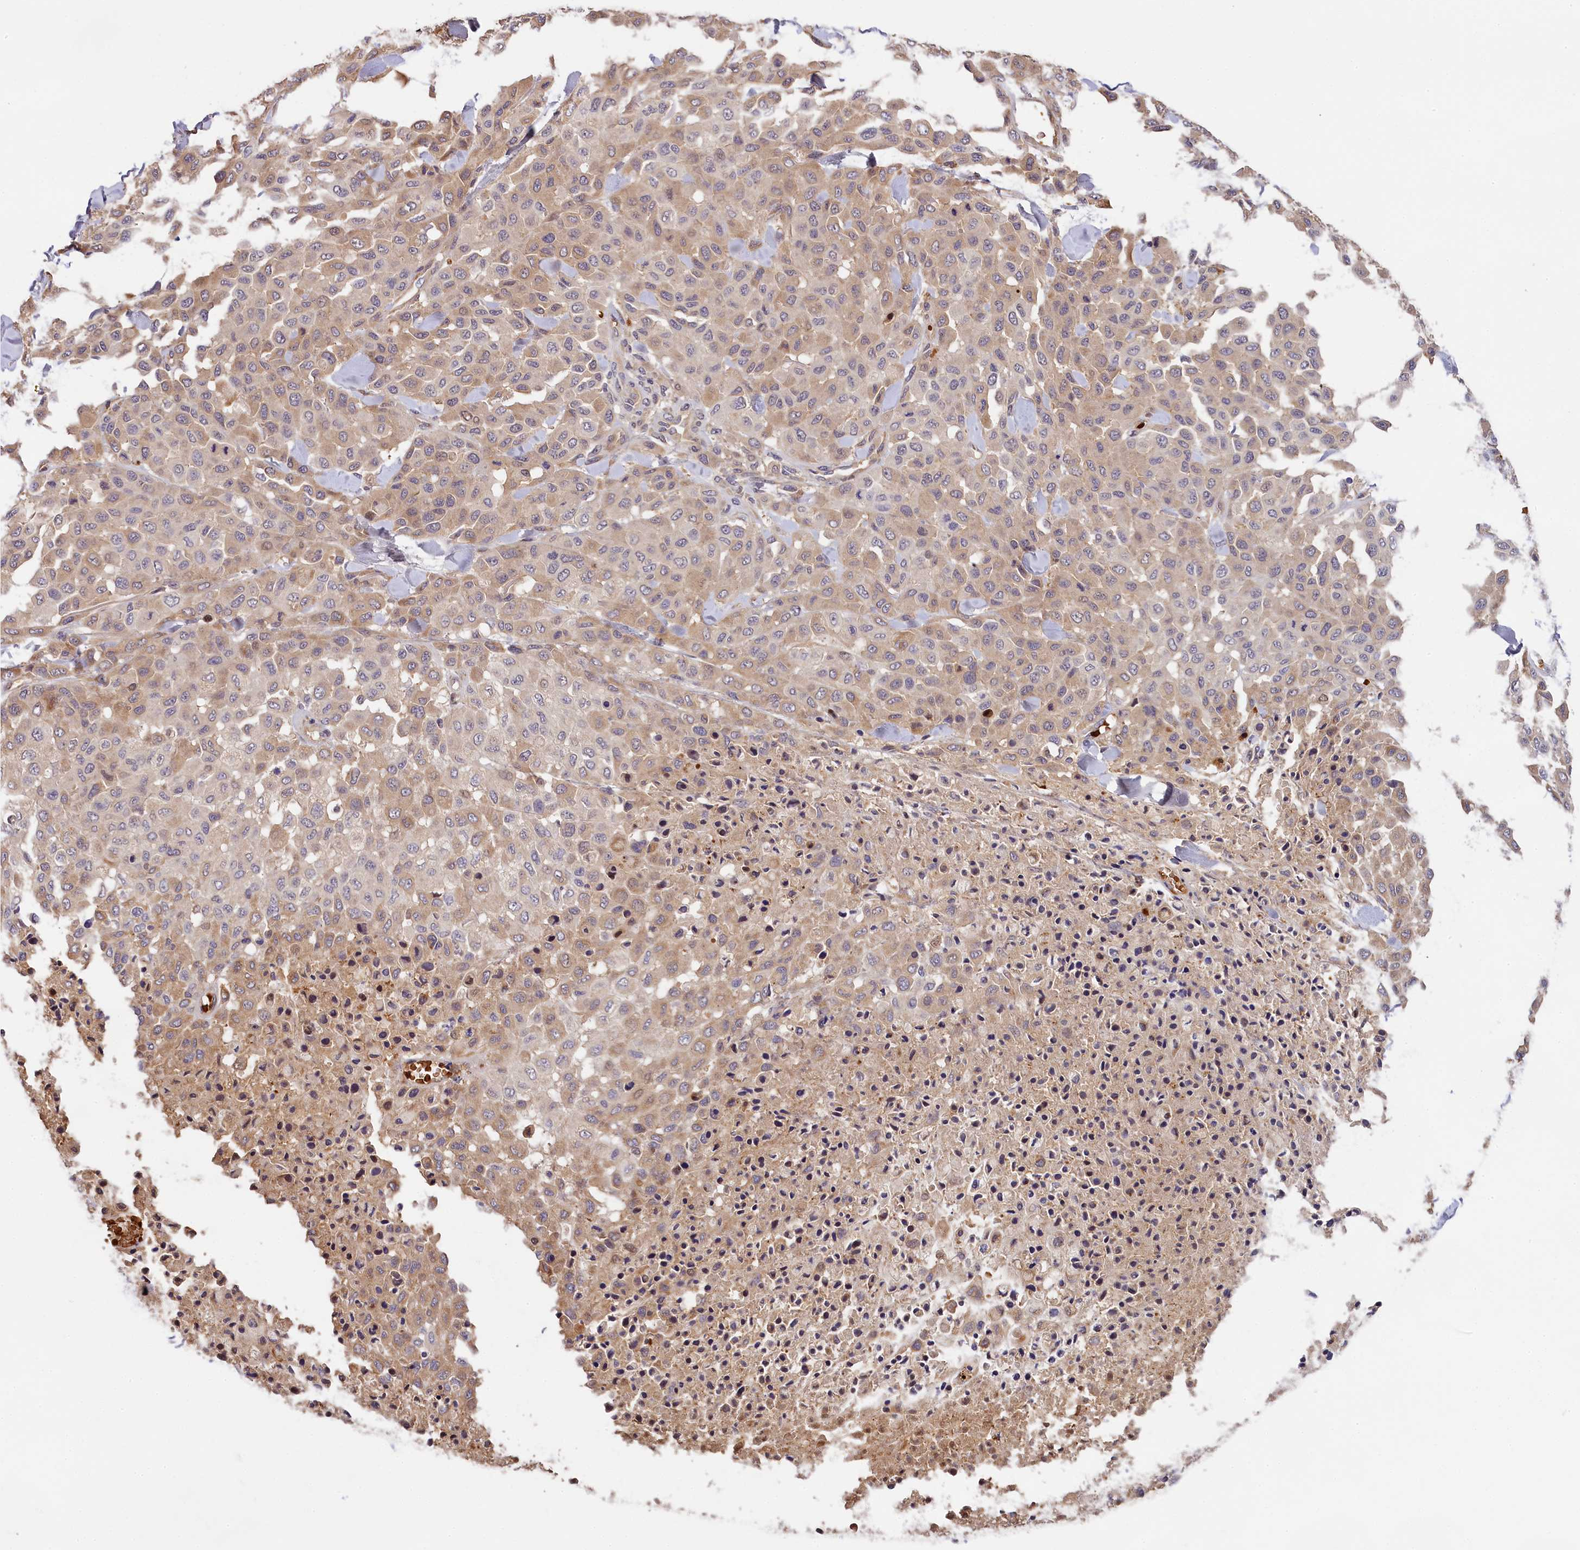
{"staining": {"intensity": "weak", "quantity": "25%-75%", "location": "cytoplasmic/membranous"}, "tissue": "melanoma", "cell_type": "Tumor cells", "image_type": "cancer", "snomed": [{"axis": "morphology", "description": "Malignant melanoma, Metastatic site"}, {"axis": "topography", "description": "Skin"}], "caption": "Brown immunohistochemical staining in human melanoma shows weak cytoplasmic/membranous expression in about 25%-75% of tumor cells.", "gene": "PHAF1", "patient": {"sex": "female", "age": 81}}